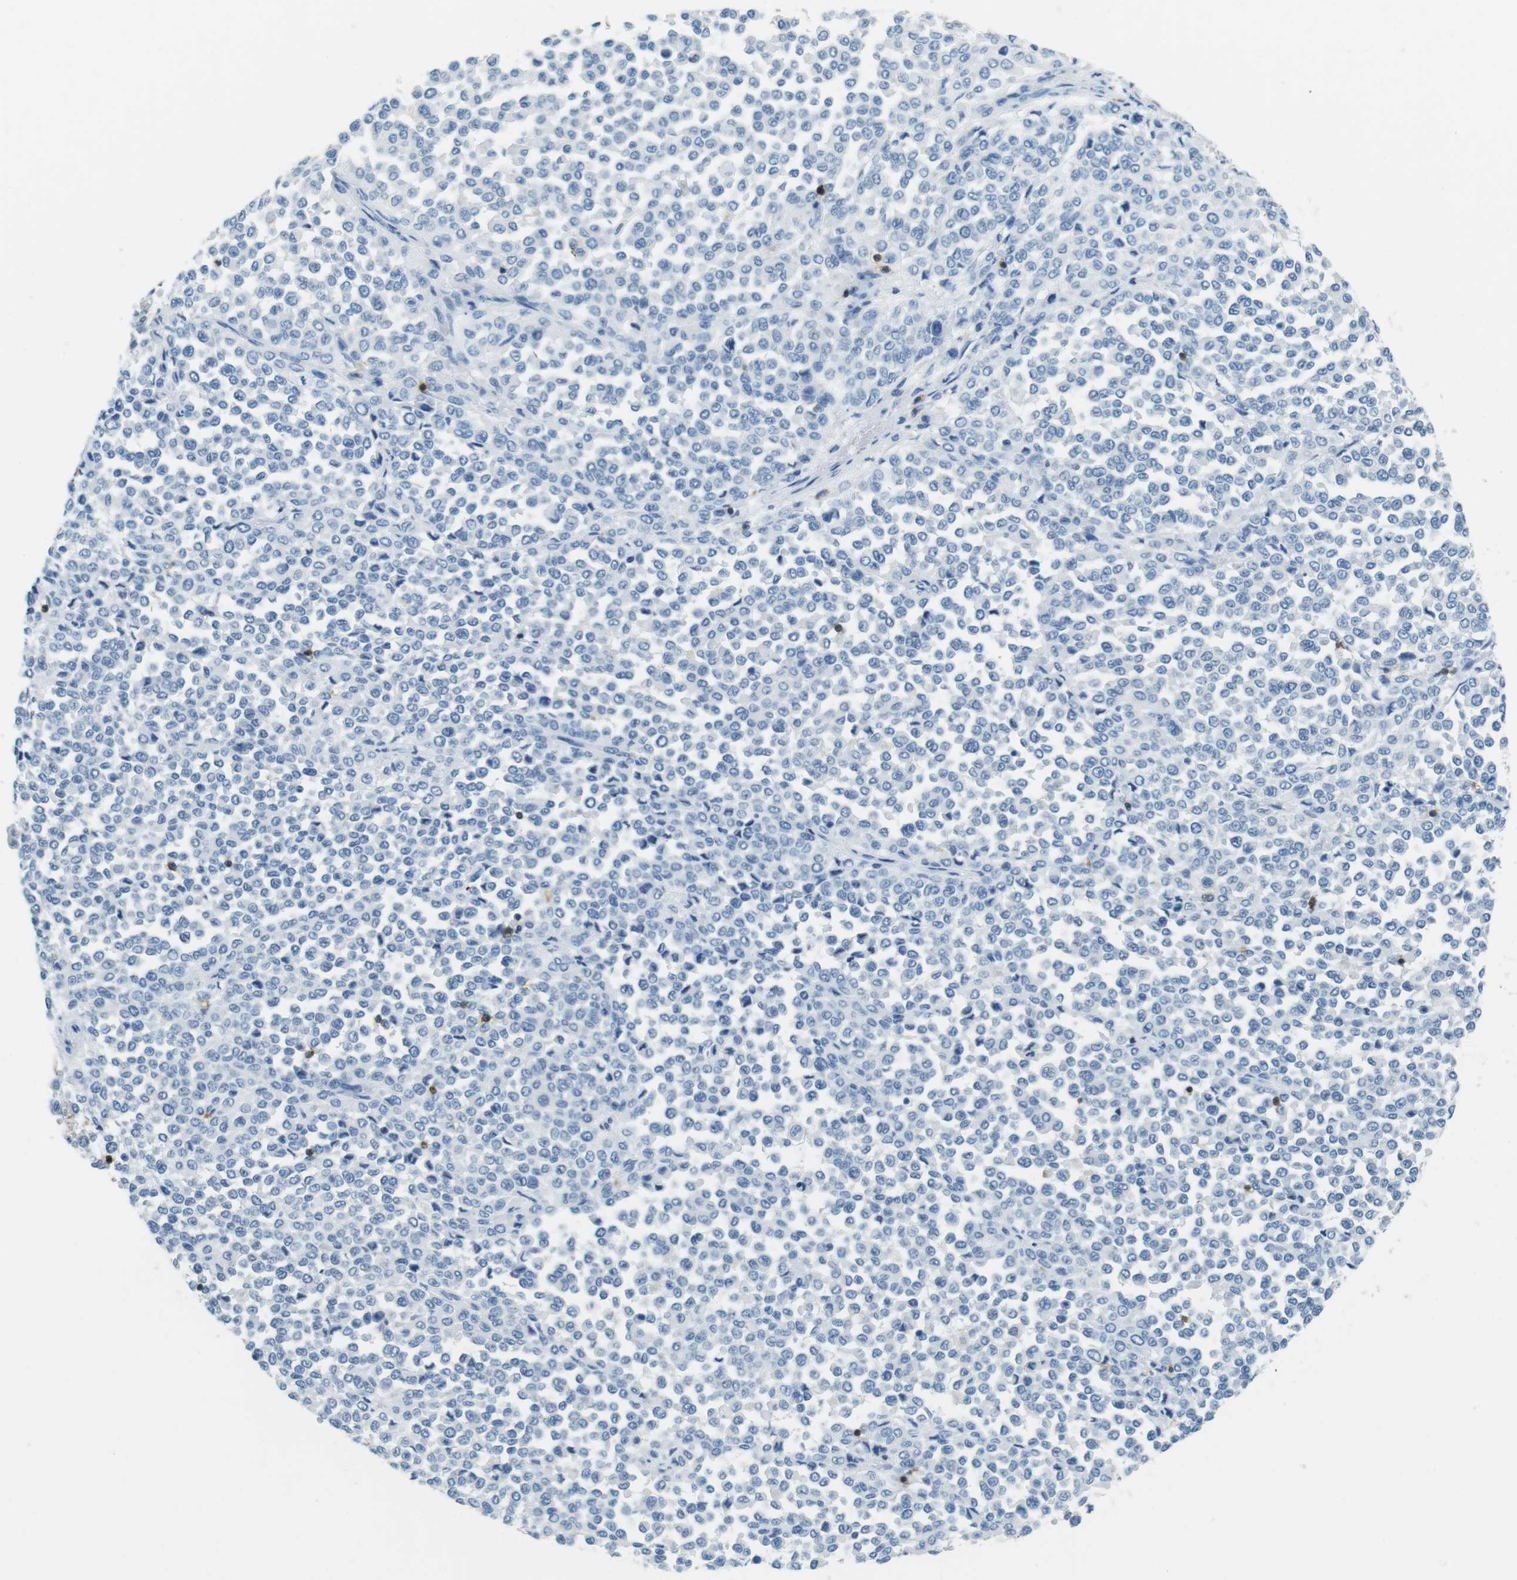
{"staining": {"intensity": "negative", "quantity": "none", "location": "none"}, "tissue": "melanoma", "cell_type": "Tumor cells", "image_type": "cancer", "snomed": [{"axis": "morphology", "description": "Malignant melanoma, Metastatic site"}, {"axis": "topography", "description": "Pancreas"}], "caption": "High magnification brightfield microscopy of melanoma stained with DAB (brown) and counterstained with hematoxylin (blue): tumor cells show no significant staining.", "gene": "LAT", "patient": {"sex": "female", "age": 30}}